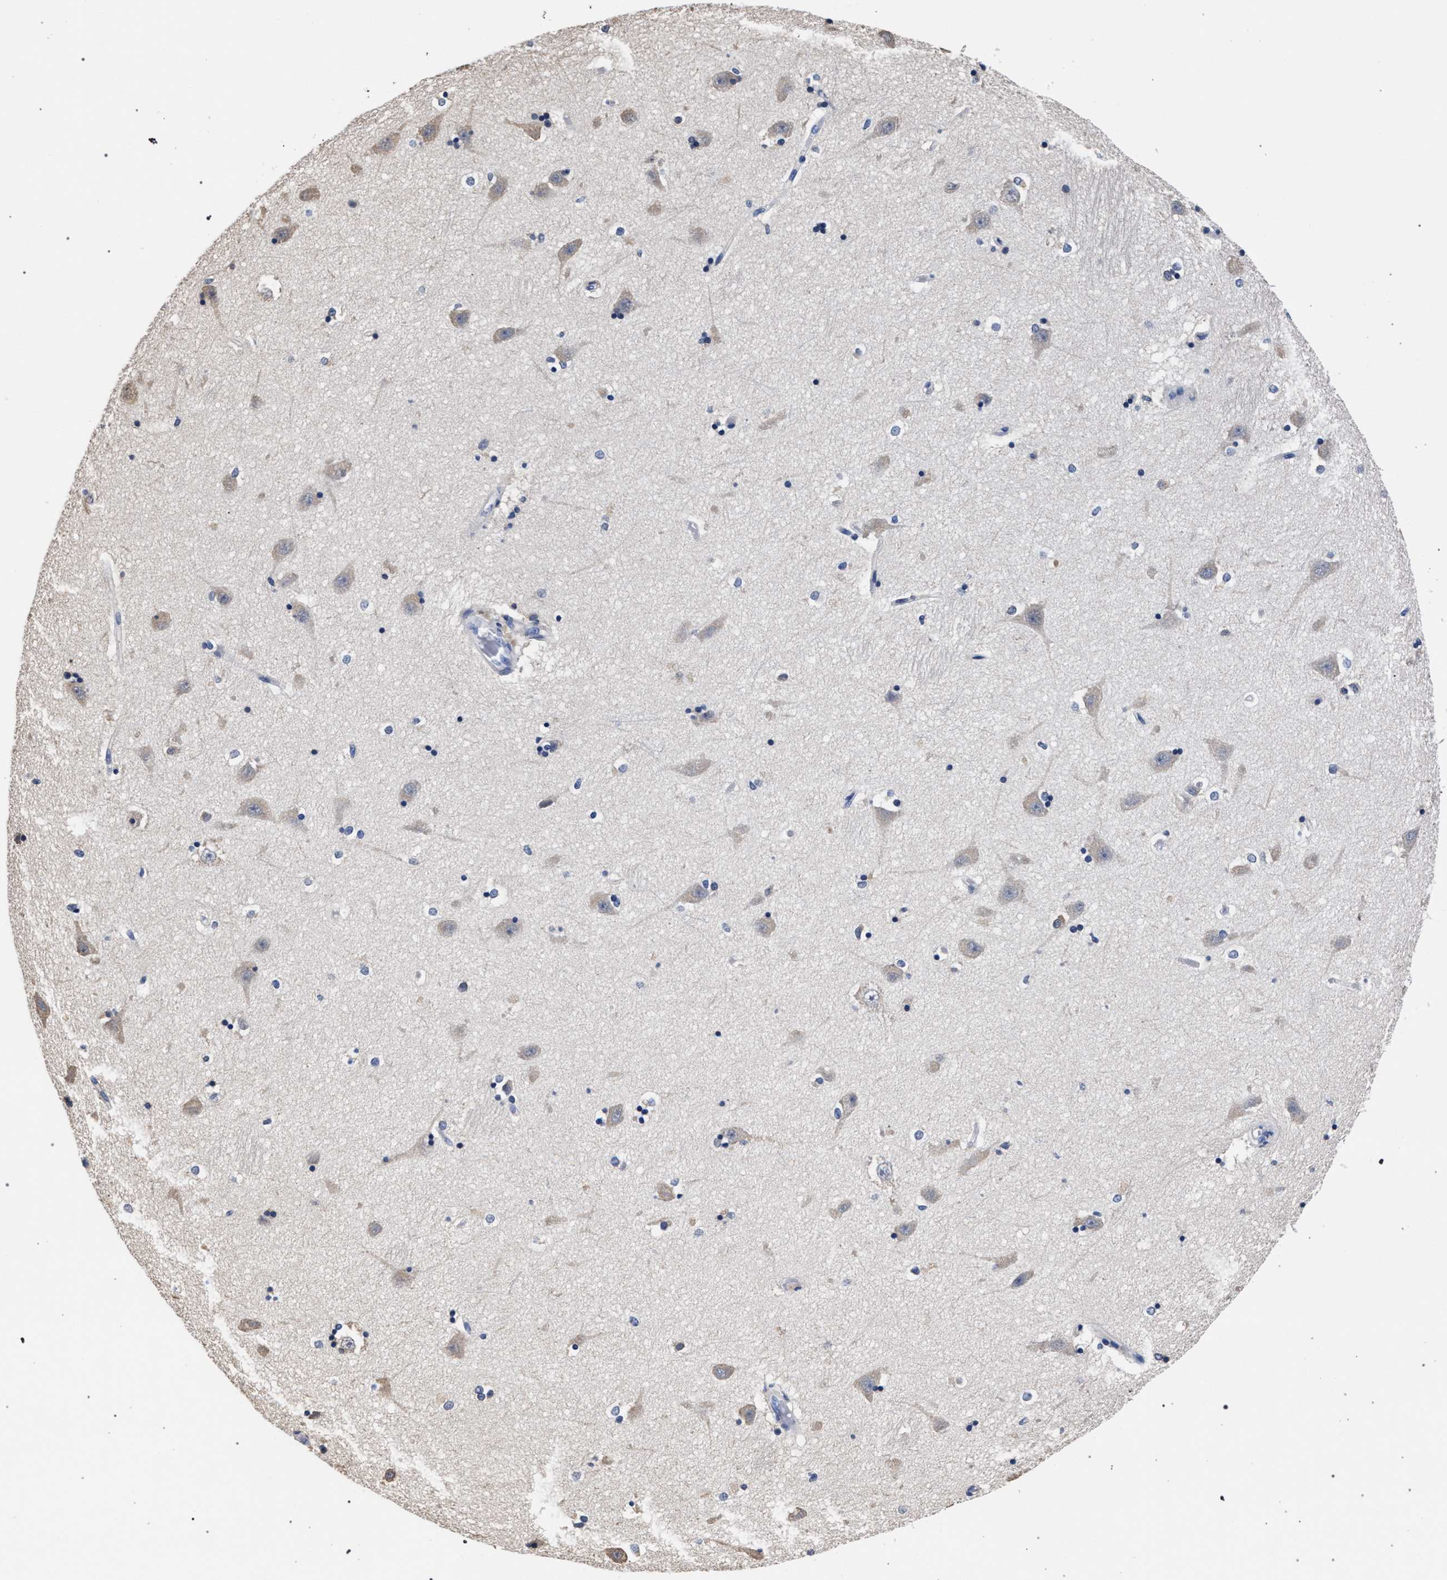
{"staining": {"intensity": "weak", "quantity": "25%-75%", "location": "cytoplasmic/membranous"}, "tissue": "hippocampus", "cell_type": "Glial cells", "image_type": "normal", "snomed": [{"axis": "morphology", "description": "Normal tissue, NOS"}, {"axis": "topography", "description": "Hippocampus"}], "caption": "IHC histopathology image of unremarkable hippocampus: hippocampus stained using immunohistochemistry shows low levels of weak protein expression localized specifically in the cytoplasmic/membranous of glial cells, appearing as a cytoplasmic/membranous brown color.", "gene": "AKAP4", "patient": {"sex": "male", "age": 45}}